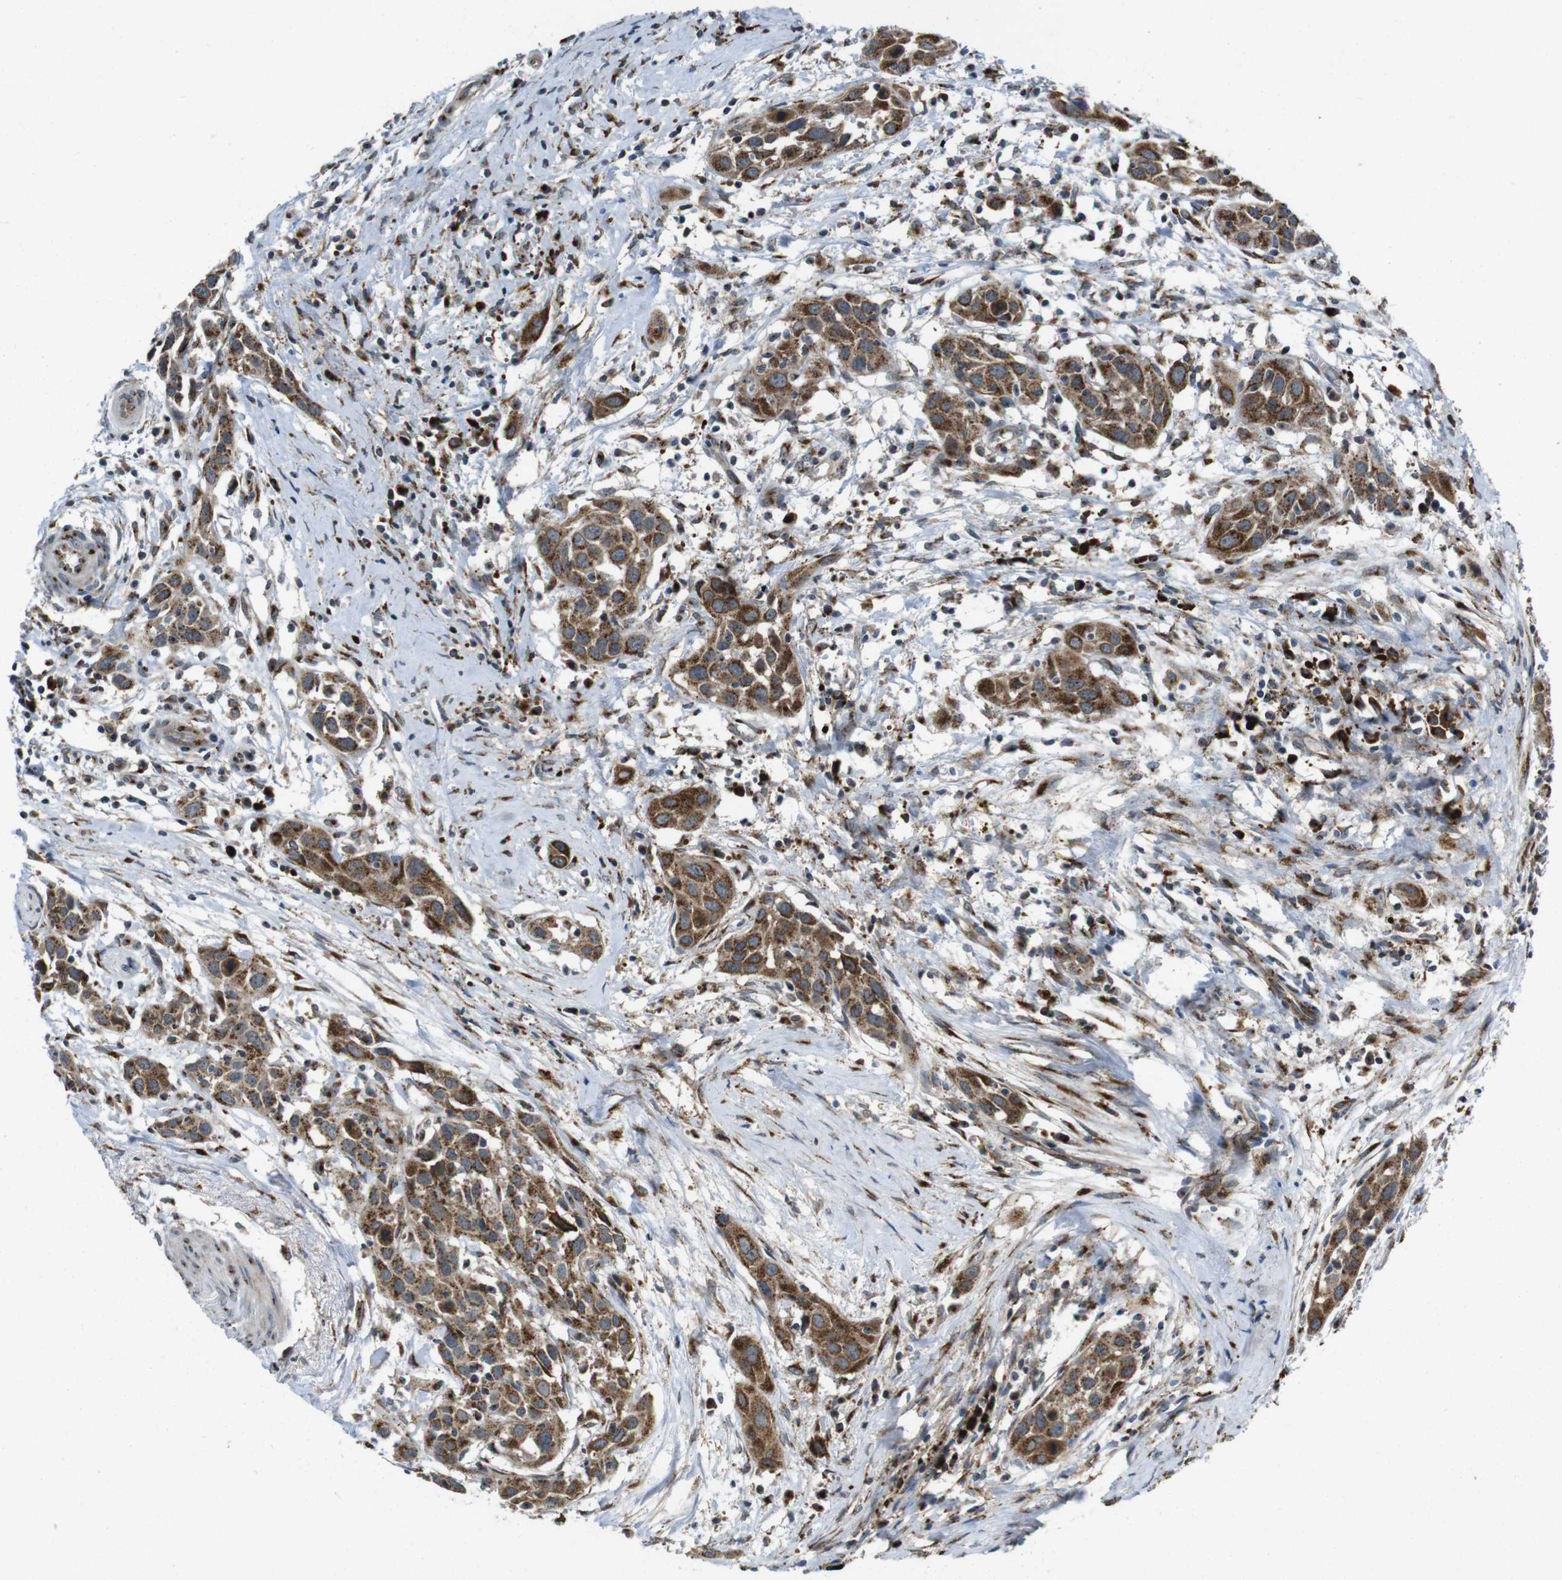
{"staining": {"intensity": "moderate", "quantity": ">75%", "location": "cytoplasmic/membranous"}, "tissue": "head and neck cancer", "cell_type": "Tumor cells", "image_type": "cancer", "snomed": [{"axis": "morphology", "description": "Squamous cell carcinoma, NOS"}, {"axis": "topography", "description": "Oral tissue"}, {"axis": "topography", "description": "Head-Neck"}], "caption": "A photomicrograph of head and neck squamous cell carcinoma stained for a protein shows moderate cytoplasmic/membranous brown staining in tumor cells. (DAB (3,3'-diaminobenzidine) IHC, brown staining for protein, blue staining for nuclei).", "gene": "ZFPL1", "patient": {"sex": "female", "age": 50}}